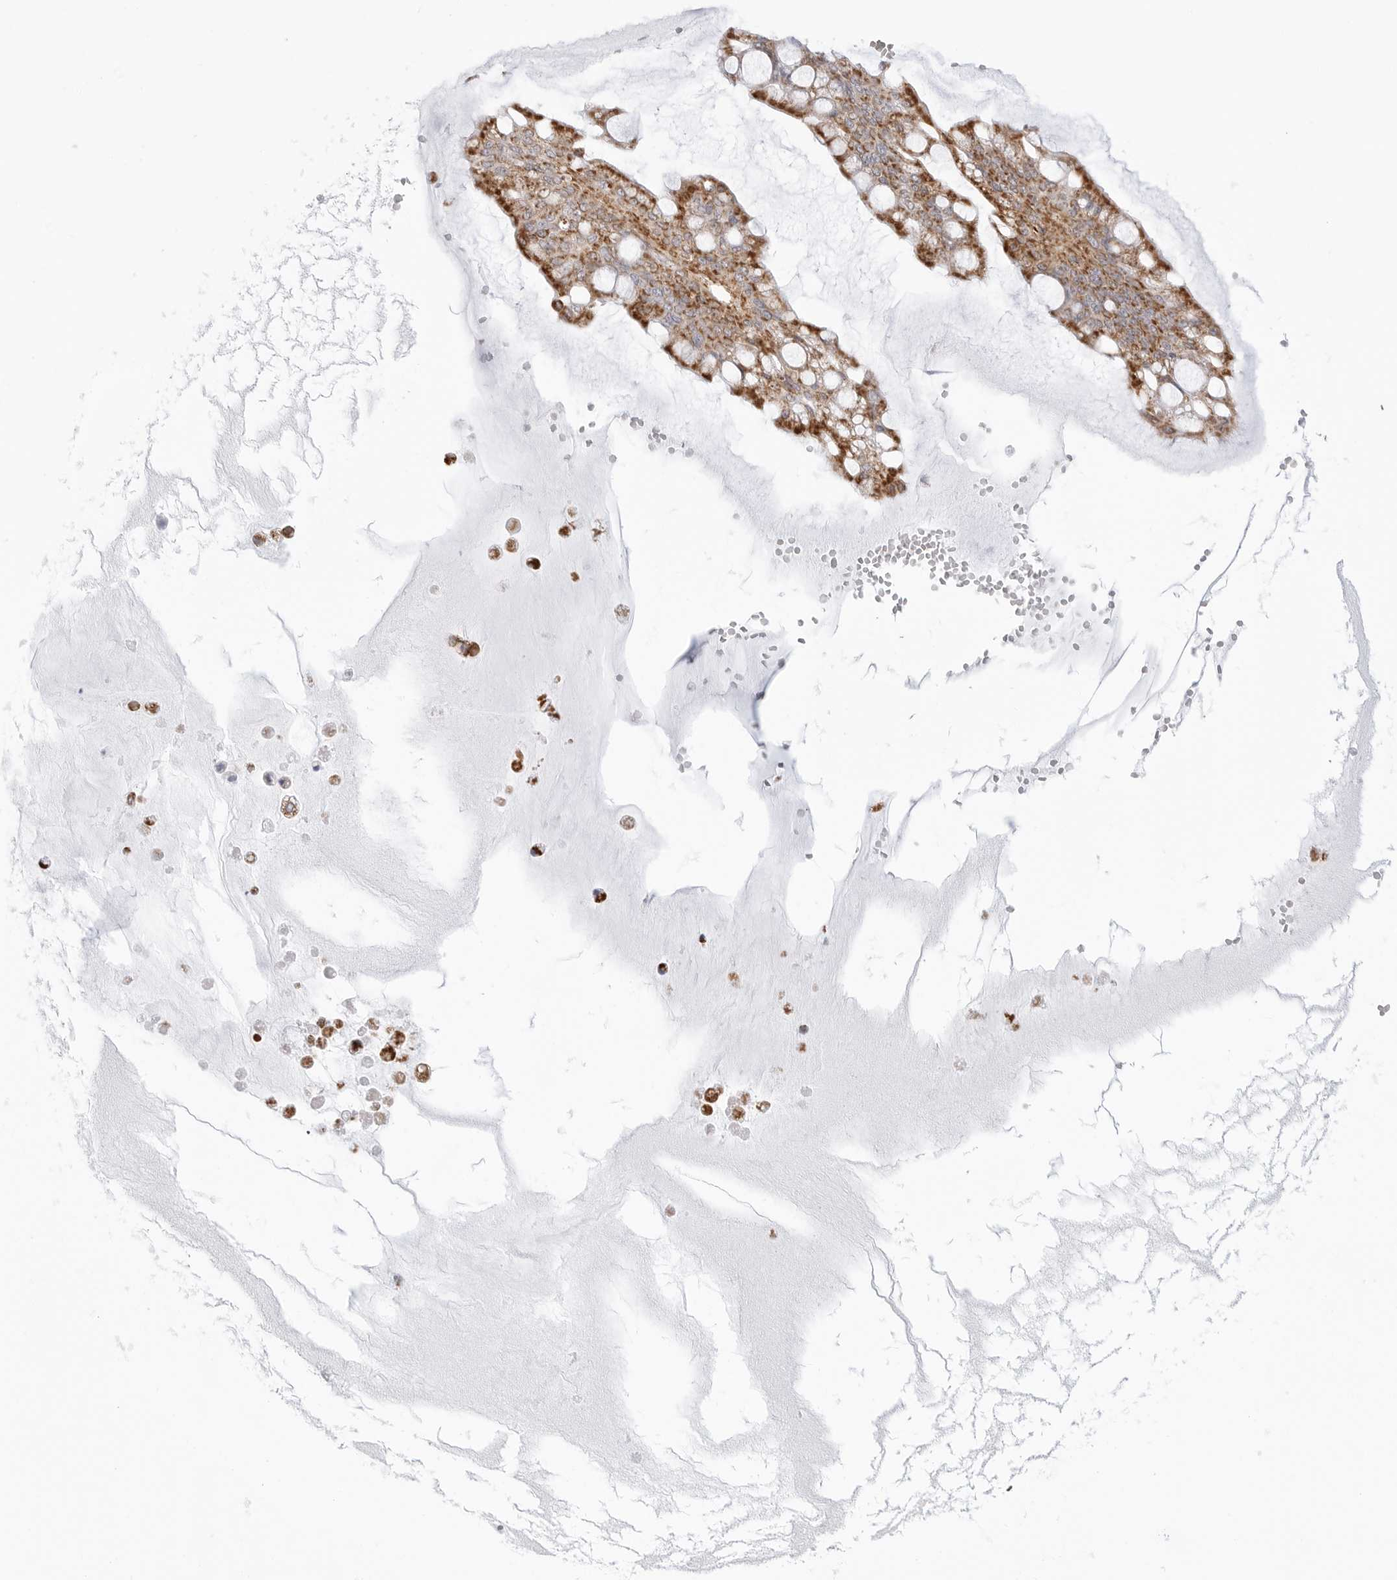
{"staining": {"intensity": "moderate", "quantity": ">75%", "location": "cytoplasmic/membranous"}, "tissue": "ovarian cancer", "cell_type": "Tumor cells", "image_type": "cancer", "snomed": [{"axis": "morphology", "description": "Cystadenocarcinoma, mucinous, NOS"}, {"axis": "topography", "description": "Ovary"}], "caption": "Immunohistochemistry of human ovarian cancer shows medium levels of moderate cytoplasmic/membranous positivity in approximately >75% of tumor cells.", "gene": "ATP5IF1", "patient": {"sex": "female", "age": 73}}